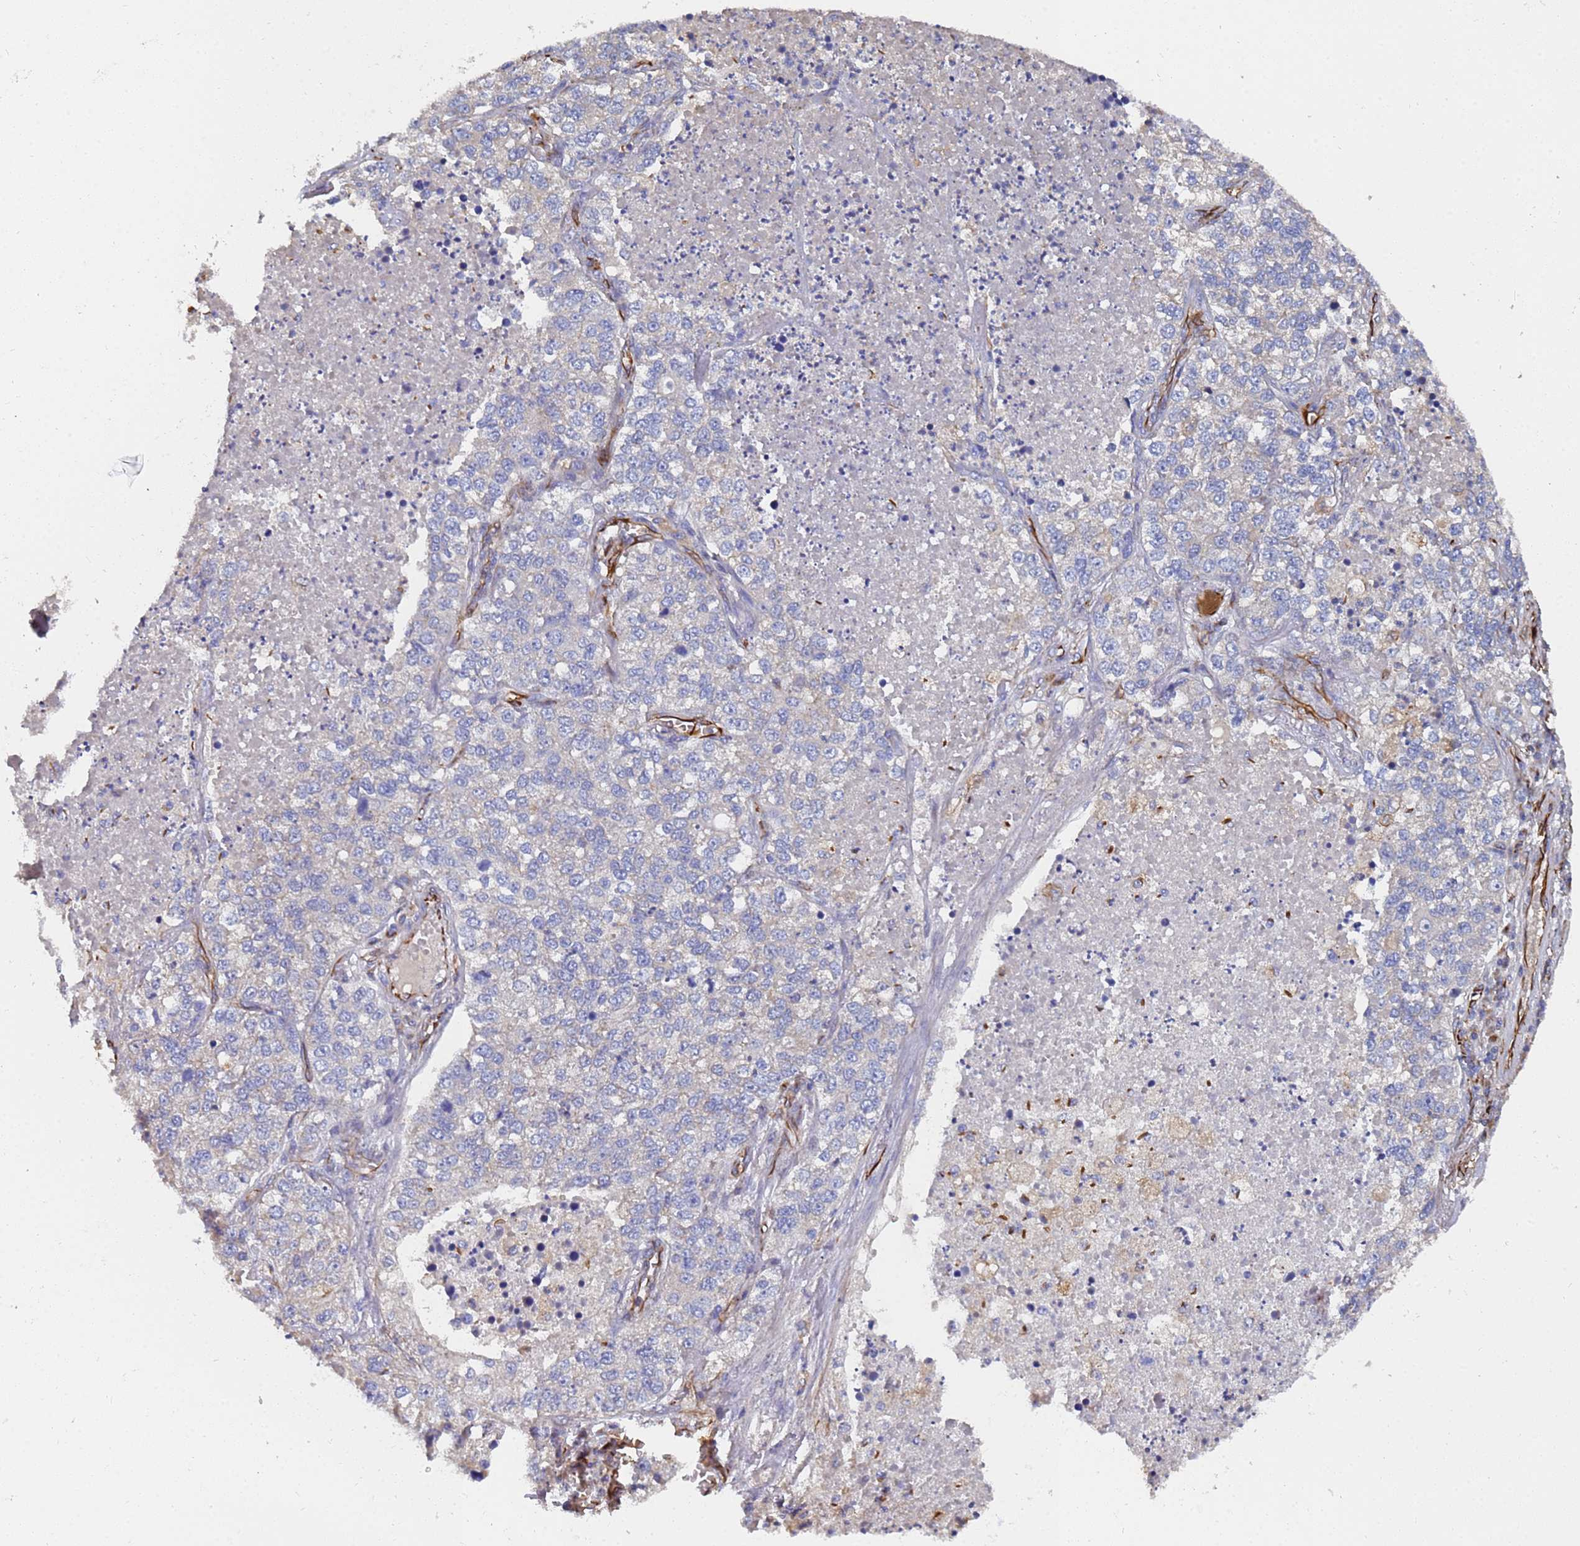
{"staining": {"intensity": "negative", "quantity": "none", "location": "none"}, "tissue": "lung cancer", "cell_type": "Tumor cells", "image_type": "cancer", "snomed": [{"axis": "morphology", "description": "Adenocarcinoma, NOS"}, {"axis": "topography", "description": "Lung"}], "caption": "An immunohistochemistry (IHC) micrograph of lung cancer is shown. There is no staining in tumor cells of lung cancer.", "gene": "SYT13", "patient": {"sex": "male", "age": 49}}